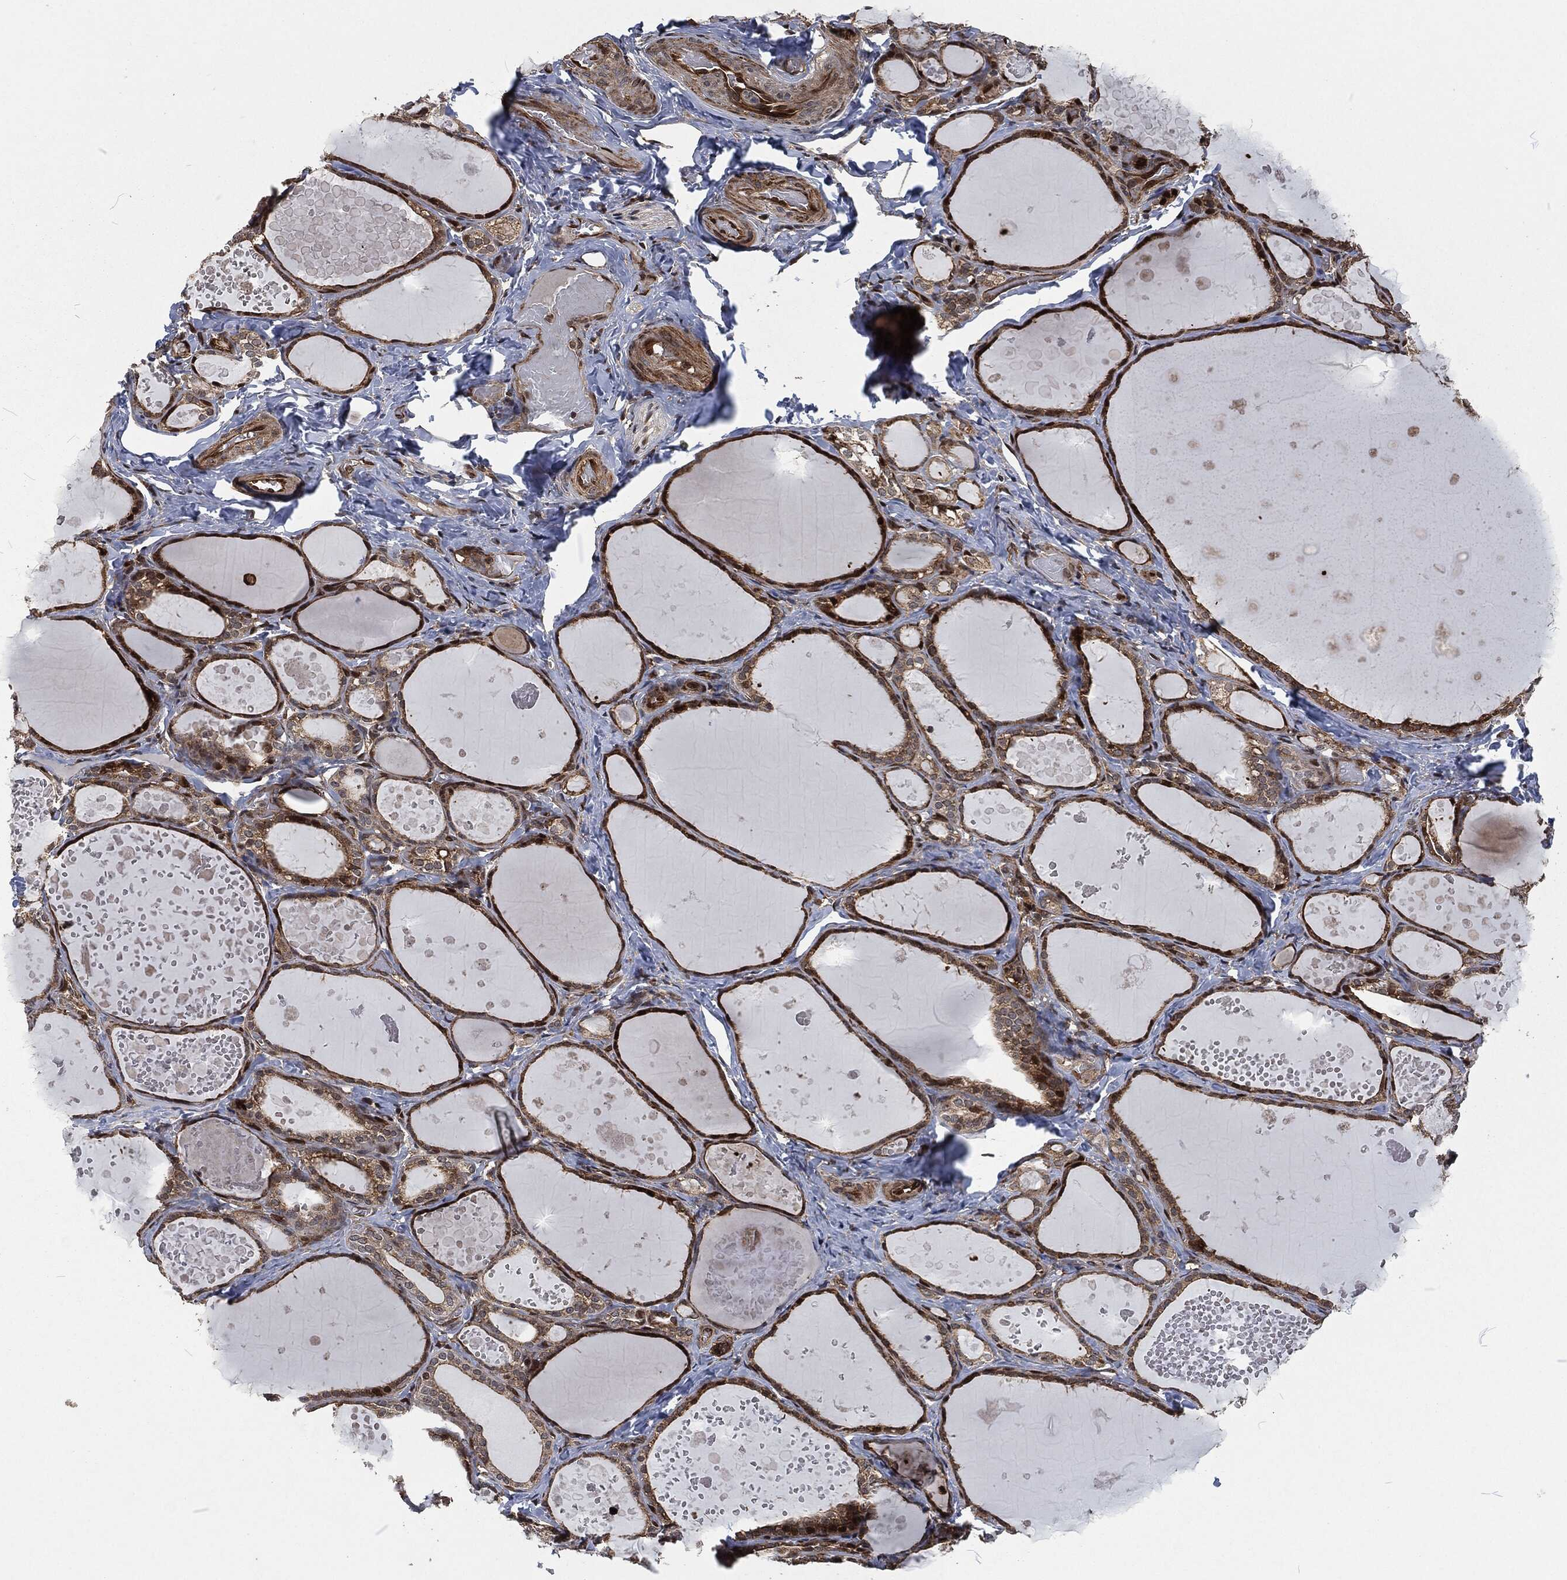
{"staining": {"intensity": "moderate", "quantity": ">75%", "location": "cytoplasmic/membranous"}, "tissue": "thyroid gland", "cell_type": "Glandular cells", "image_type": "normal", "snomed": [{"axis": "morphology", "description": "Normal tissue, NOS"}, {"axis": "topography", "description": "Thyroid gland"}], "caption": "An immunohistochemistry micrograph of benign tissue is shown. Protein staining in brown highlights moderate cytoplasmic/membranous positivity in thyroid gland within glandular cells.", "gene": "CMPK2", "patient": {"sex": "female", "age": 56}}